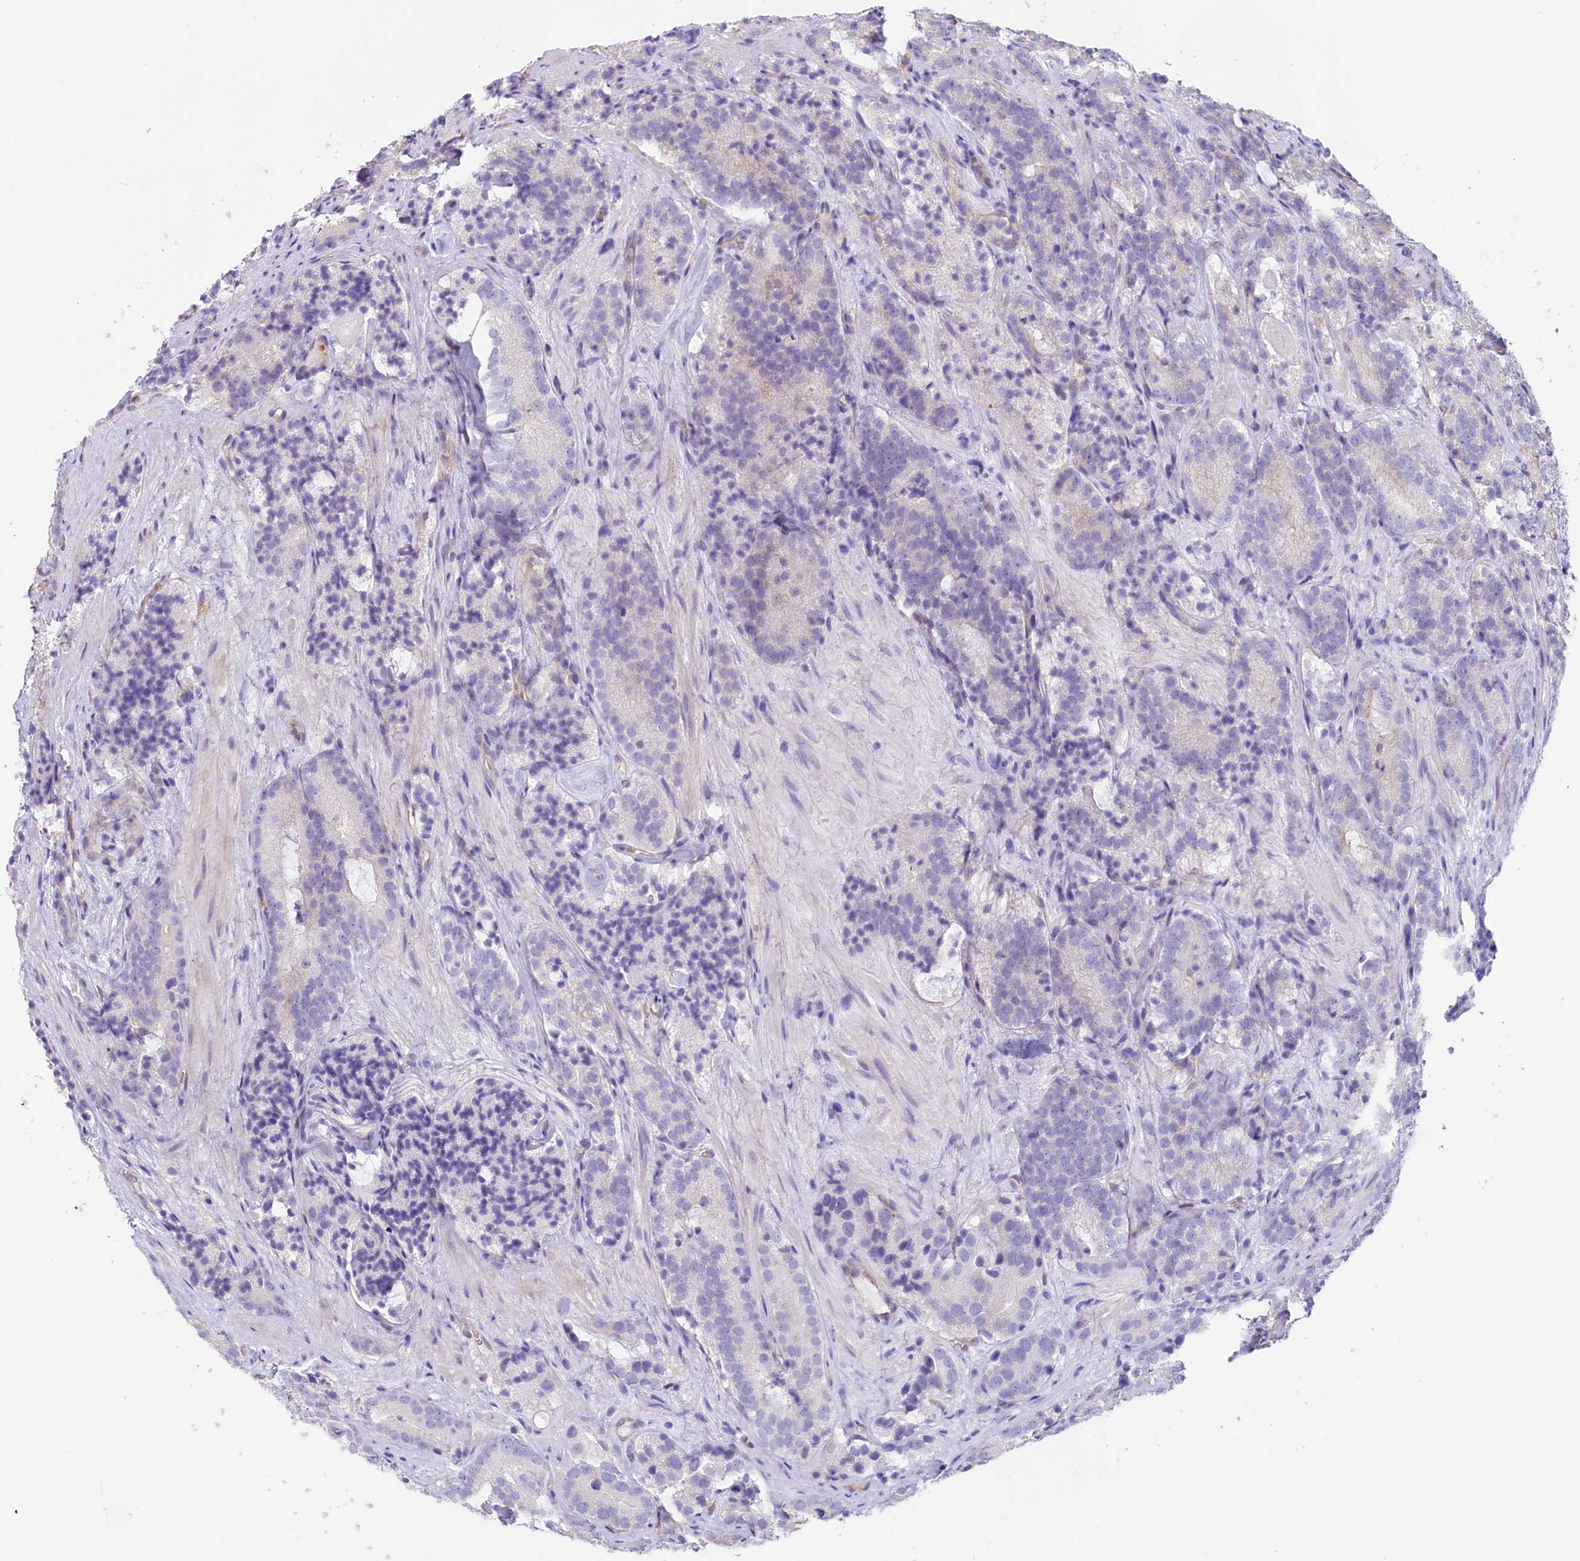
{"staining": {"intensity": "negative", "quantity": "none", "location": "none"}, "tissue": "prostate cancer", "cell_type": "Tumor cells", "image_type": "cancer", "snomed": [{"axis": "morphology", "description": "Adenocarcinoma, High grade"}, {"axis": "topography", "description": "Prostate"}], "caption": "Tumor cells show no significant positivity in prostate cancer (adenocarcinoma (high-grade)). (Brightfield microscopy of DAB (3,3'-diaminobenzidine) immunohistochemistry at high magnification).", "gene": "LMOD3", "patient": {"sex": "male", "age": 57}}